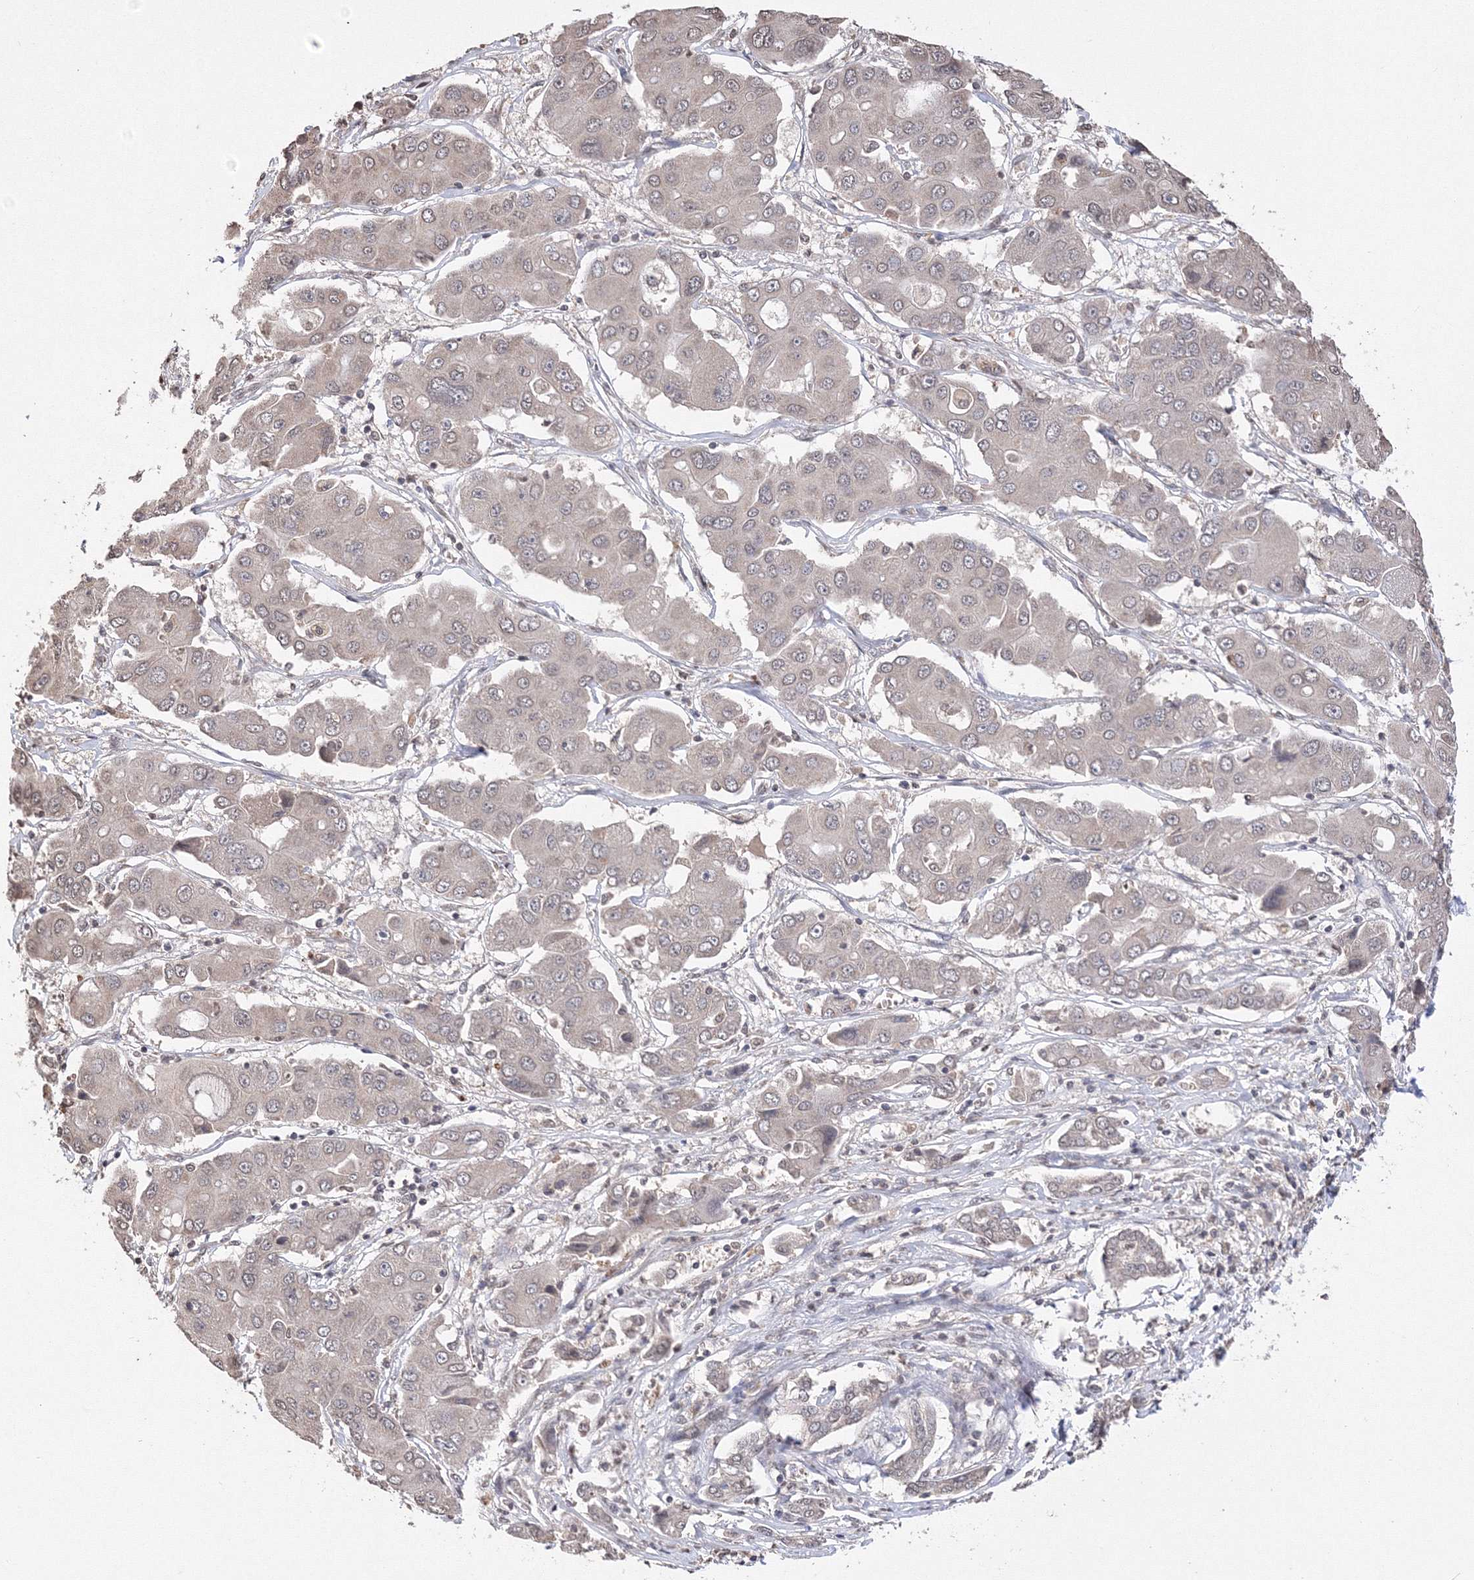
{"staining": {"intensity": "negative", "quantity": "none", "location": "none"}, "tissue": "liver cancer", "cell_type": "Tumor cells", "image_type": "cancer", "snomed": [{"axis": "morphology", "description": "Cholangiocarcinoma"}, {"axis": "topography", "description": "Liver"}], "caption": "Histopathology image shows no significant protein expression in tumor cells of liver cholangiocarcinoma.", "gene": "GPN1", "patient": {"sex": "male", "age": 67}}